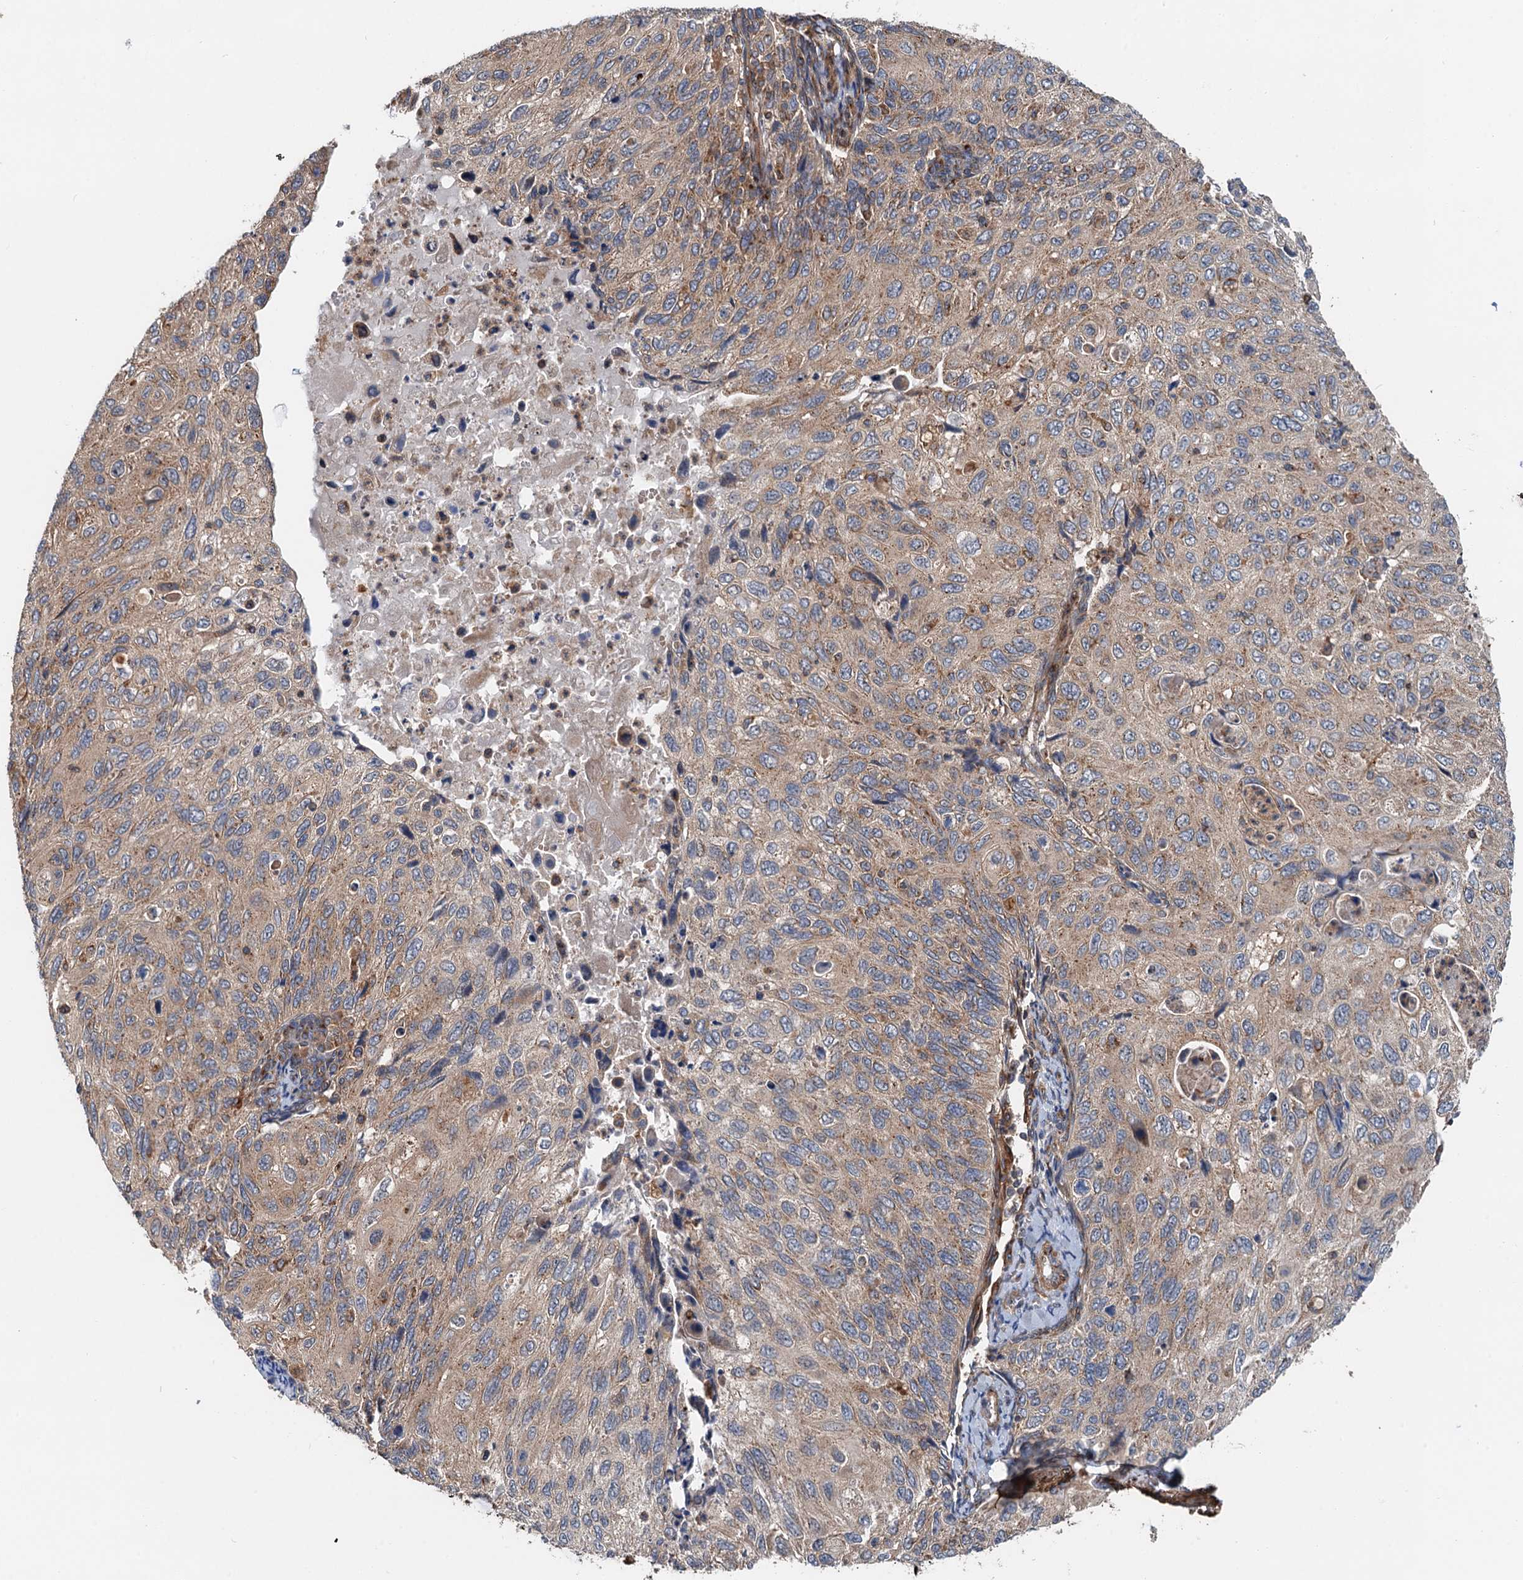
{"staining": {"intensity": "moderate", "quantity": ">75%", "location": "cytoplasmic/membranous"}, "tissue": "cervical cancer", "cell_type": "Tumor cells", "image_type": "cancer", "snomed": [{"axis": "morphology", "description": "Squamous cell carcinoma, NOS"}, {"axis": "topography", "description": "Cervix"}], "caption": "Immunohistochemistry of squamous cell carcinoma (cervical) displays medium levels of moderate cytoplasmic/membranous expression in about >75% of tumor cells.", "gene": "ANKRD26", "patient": {"sex": "female", "age": 70}}